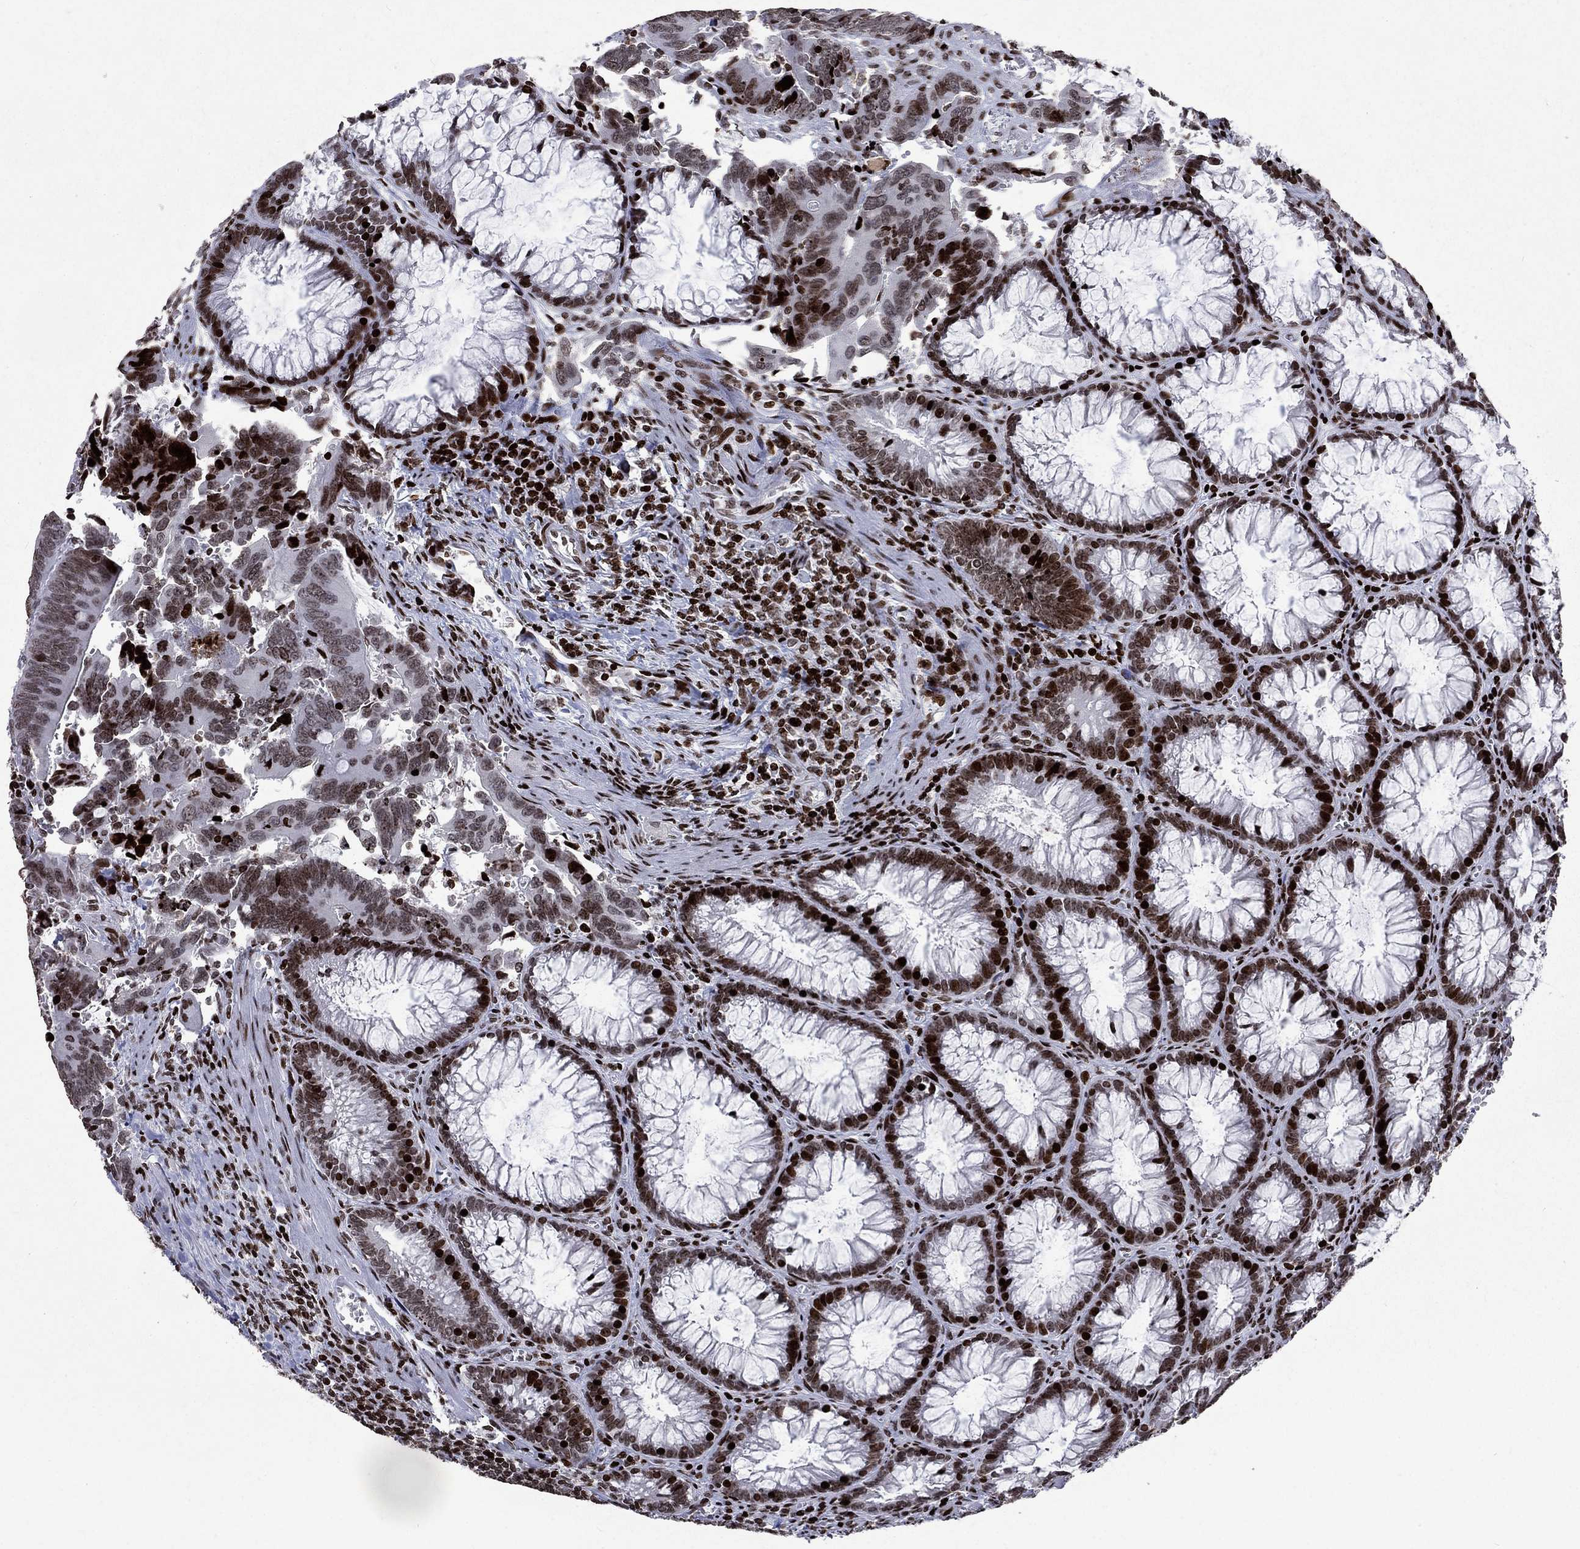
{"staining": {"intensity": "strong", "quantity": "<25%", "location": "nuclear"}, "tissue": "colorectal cancer", "cell_type": "Tumor cells", "image_type": "cancer", "snomed": [{"axis": "morphology", "description": "Adenocarcinoma, NOS"}, {"axis": "topography", "description": "Rectum"}], "caption": "Colorectal cancer (adenocarcinoma) was stained to show a protein in brown. There is medium levels of strong nuclear positivity in about <25% of tumor cells. (DAB IHC, brown staining for protein, blue staining for nuclei).", "gene": "SRSF3", "patient": {"sex": "male", "age": 67}}